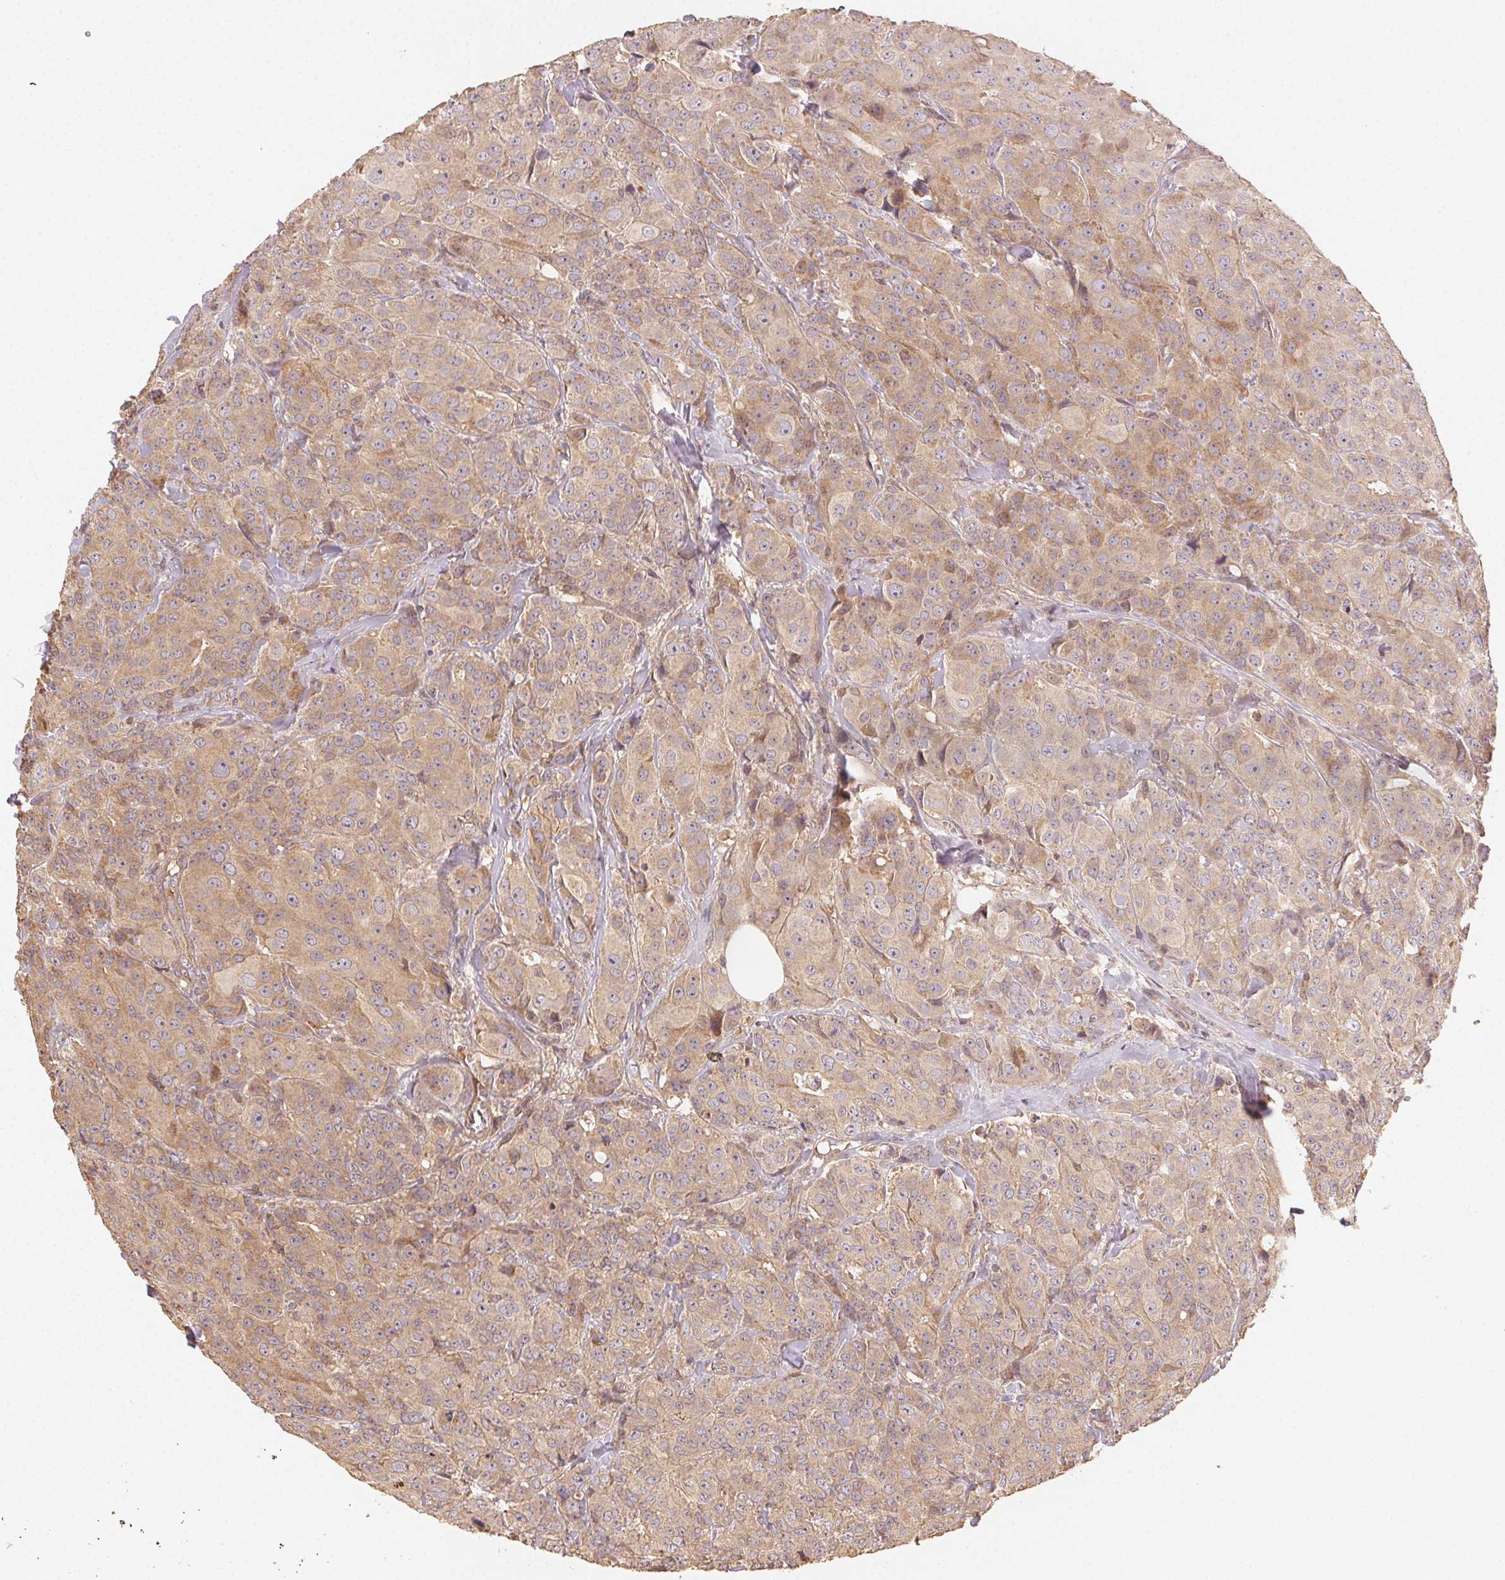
{"staining": {"intensity": "weak", "quantity": ">75%", "location": "cytoplasmic/membranous"}, "tissue": "breast cancer", "cell_type": "Tumor cells", "image_type": "cancer", "snomed": [{"axis": "morphology", "description": "Duct carcinoma"}, {"axis": "topography", "description": "Breast"}], "caption": "Intraductal carcinoma (breast) tissue demonstrates weak cytoplasmic/membranous positivity in approximately >75% of tumor cells, visualized by immunohistochemistry.", "gene": "RALA", "patient": {"sex": "female", "age": 43}}